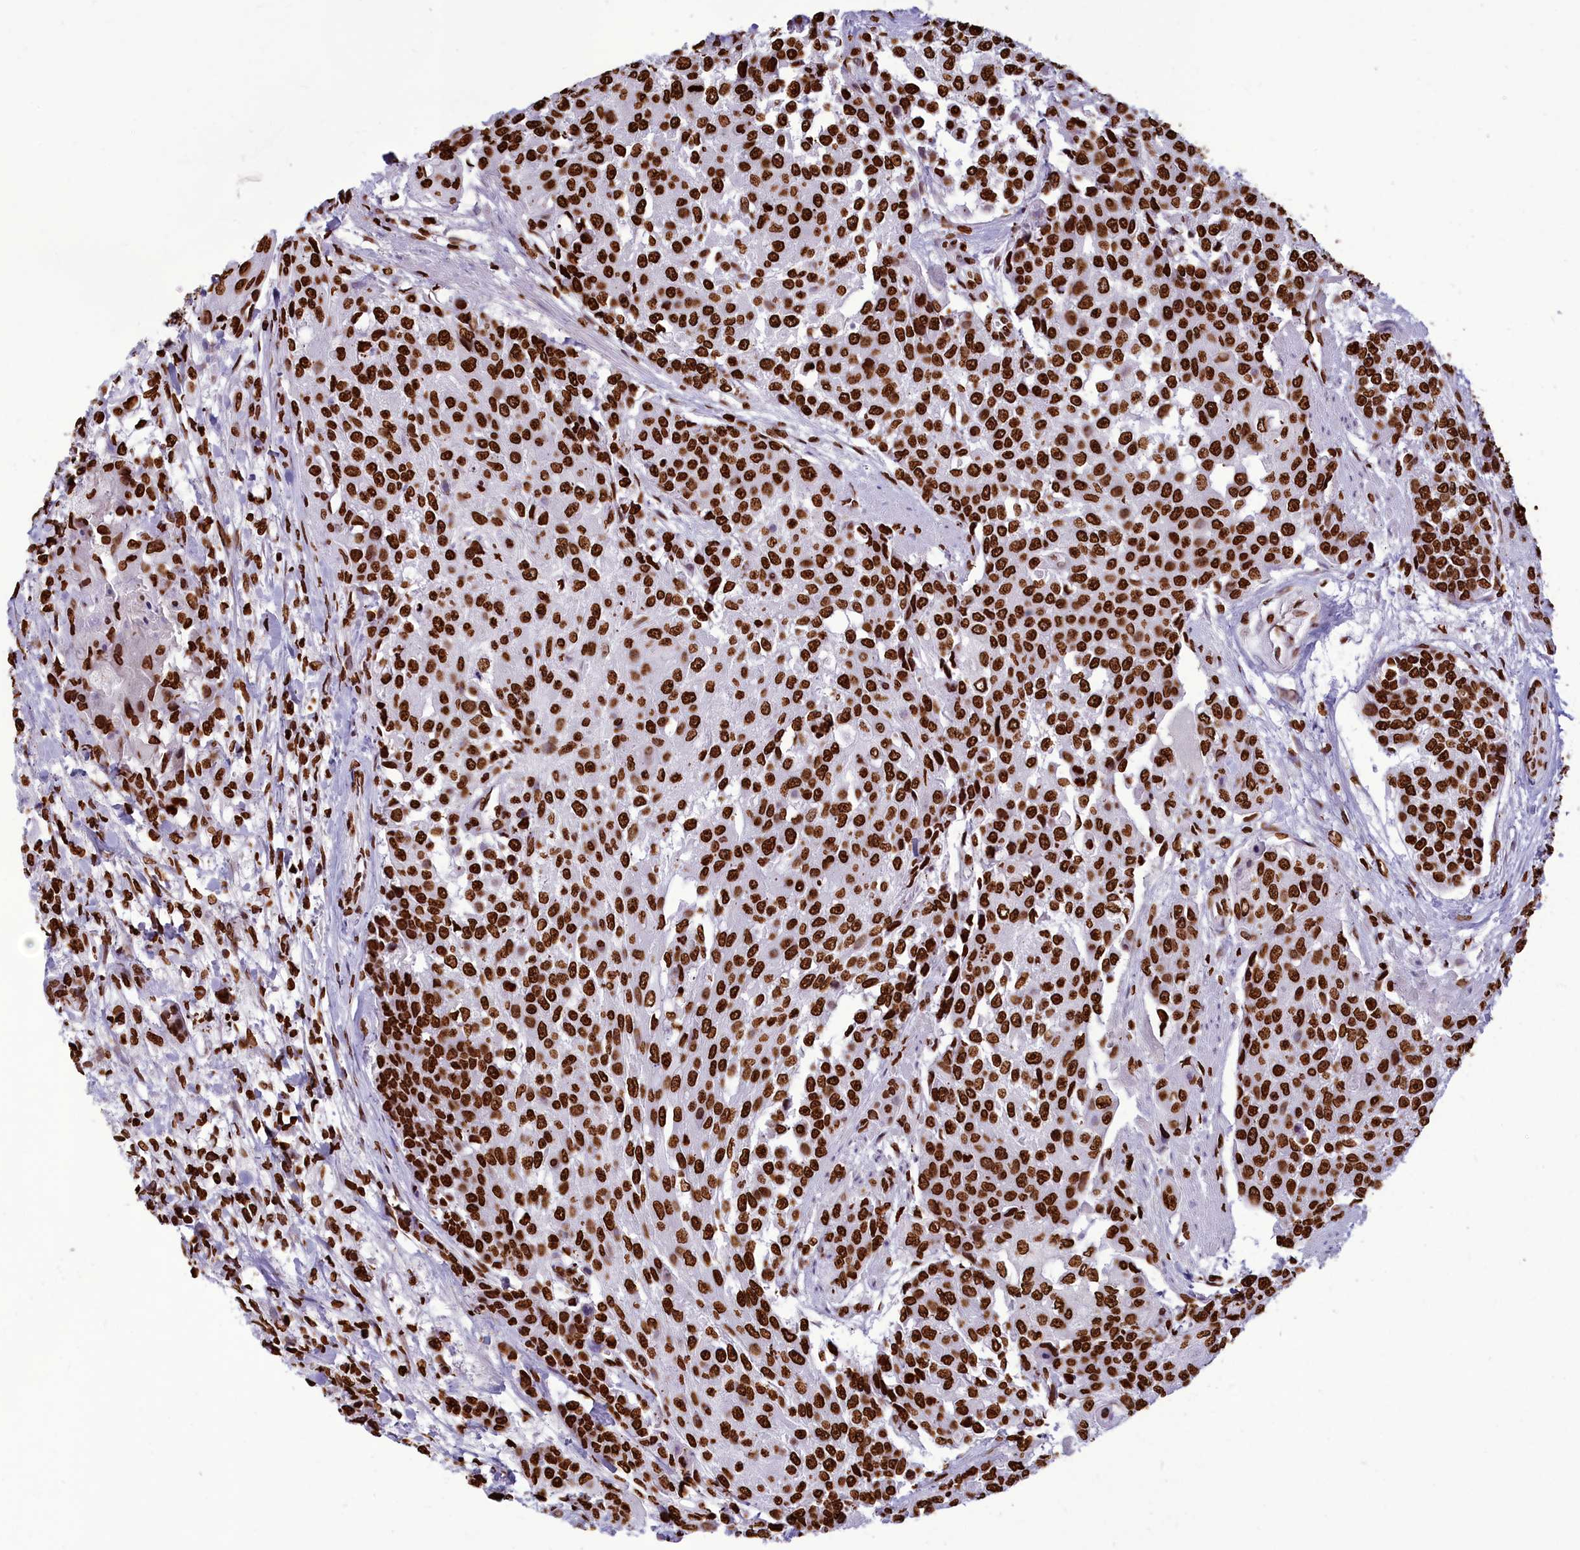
{"staining": {"intensity": "strong", "quantity": ">75%", "location": "nuclear"}, "tissue": "urothelial cancer", "cell_type": "Tumor cells", "image_type": "cancer", "snomed": [{"axis": "morphology", "description": "Urothelial carcinoma, High grade"}, {"axis": "topography", "description": "Urinary bladder"}], "caption": "A high amount of strong nuclear staining is present in approximately >75% of tumor cells in urothelial cancer tissue.", "gene": "AKAP17A", "patient": {"sex": "female", "age": 63}}